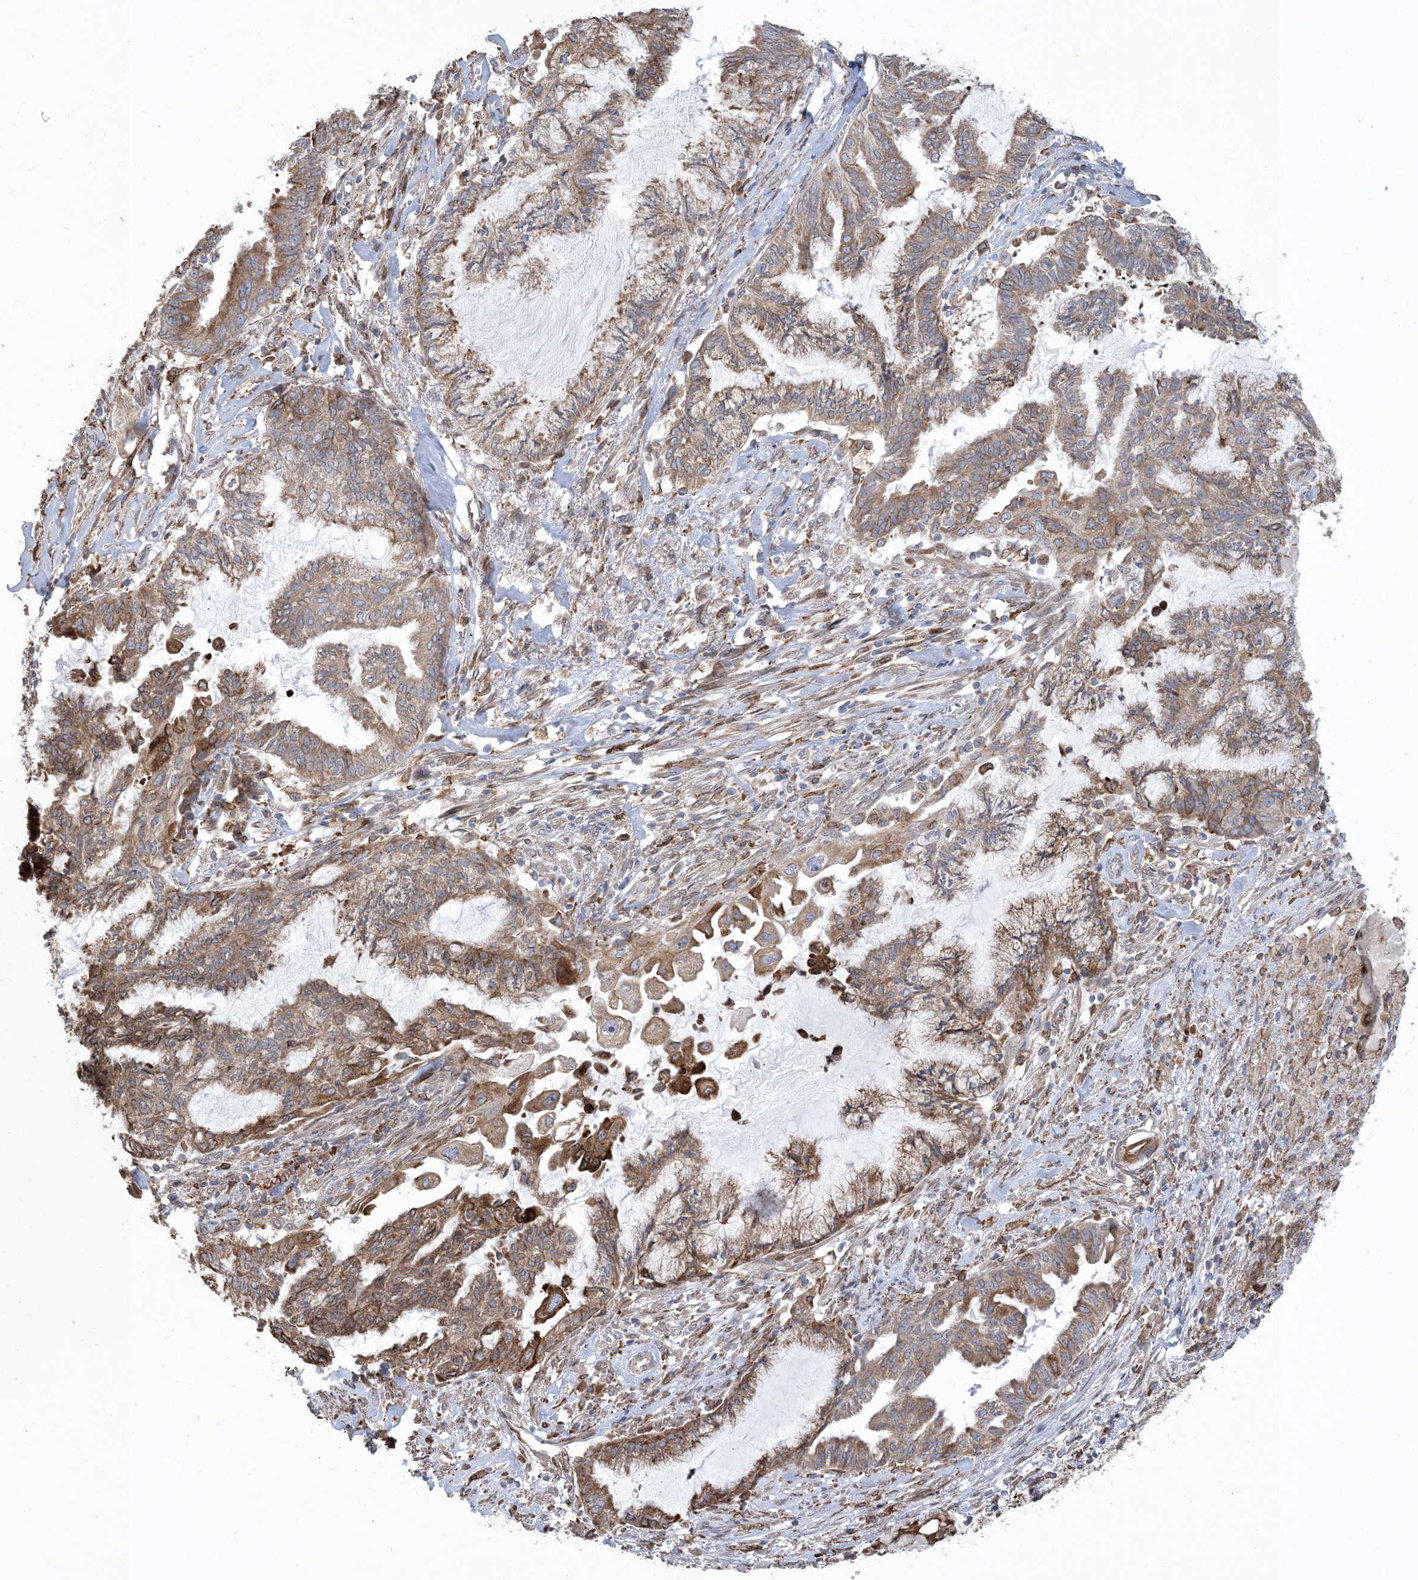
{"staining": {"intensity": "moderate", "quantity": ">75%", "location": "cytoplasmic/membranous"}, "tissue": "endometrial cancer", "cell_type": "Tumor cells", "image_type": "cancer", "snomed": [{"axis": "morphology", "description": "Adenocarcinoma, NOS"}, {"axis": "topography", "description": "Endometrium"}], "caption": "A photomicrograph showing moderate cytoplasmic/membranous expression in approximately >75% of tumor cells in endometrial adenocarcinoma, as visualized by brown immunohistochemical staining.", "gene": "SHANK1", "patient": {"sex": "female", "age": 86}}